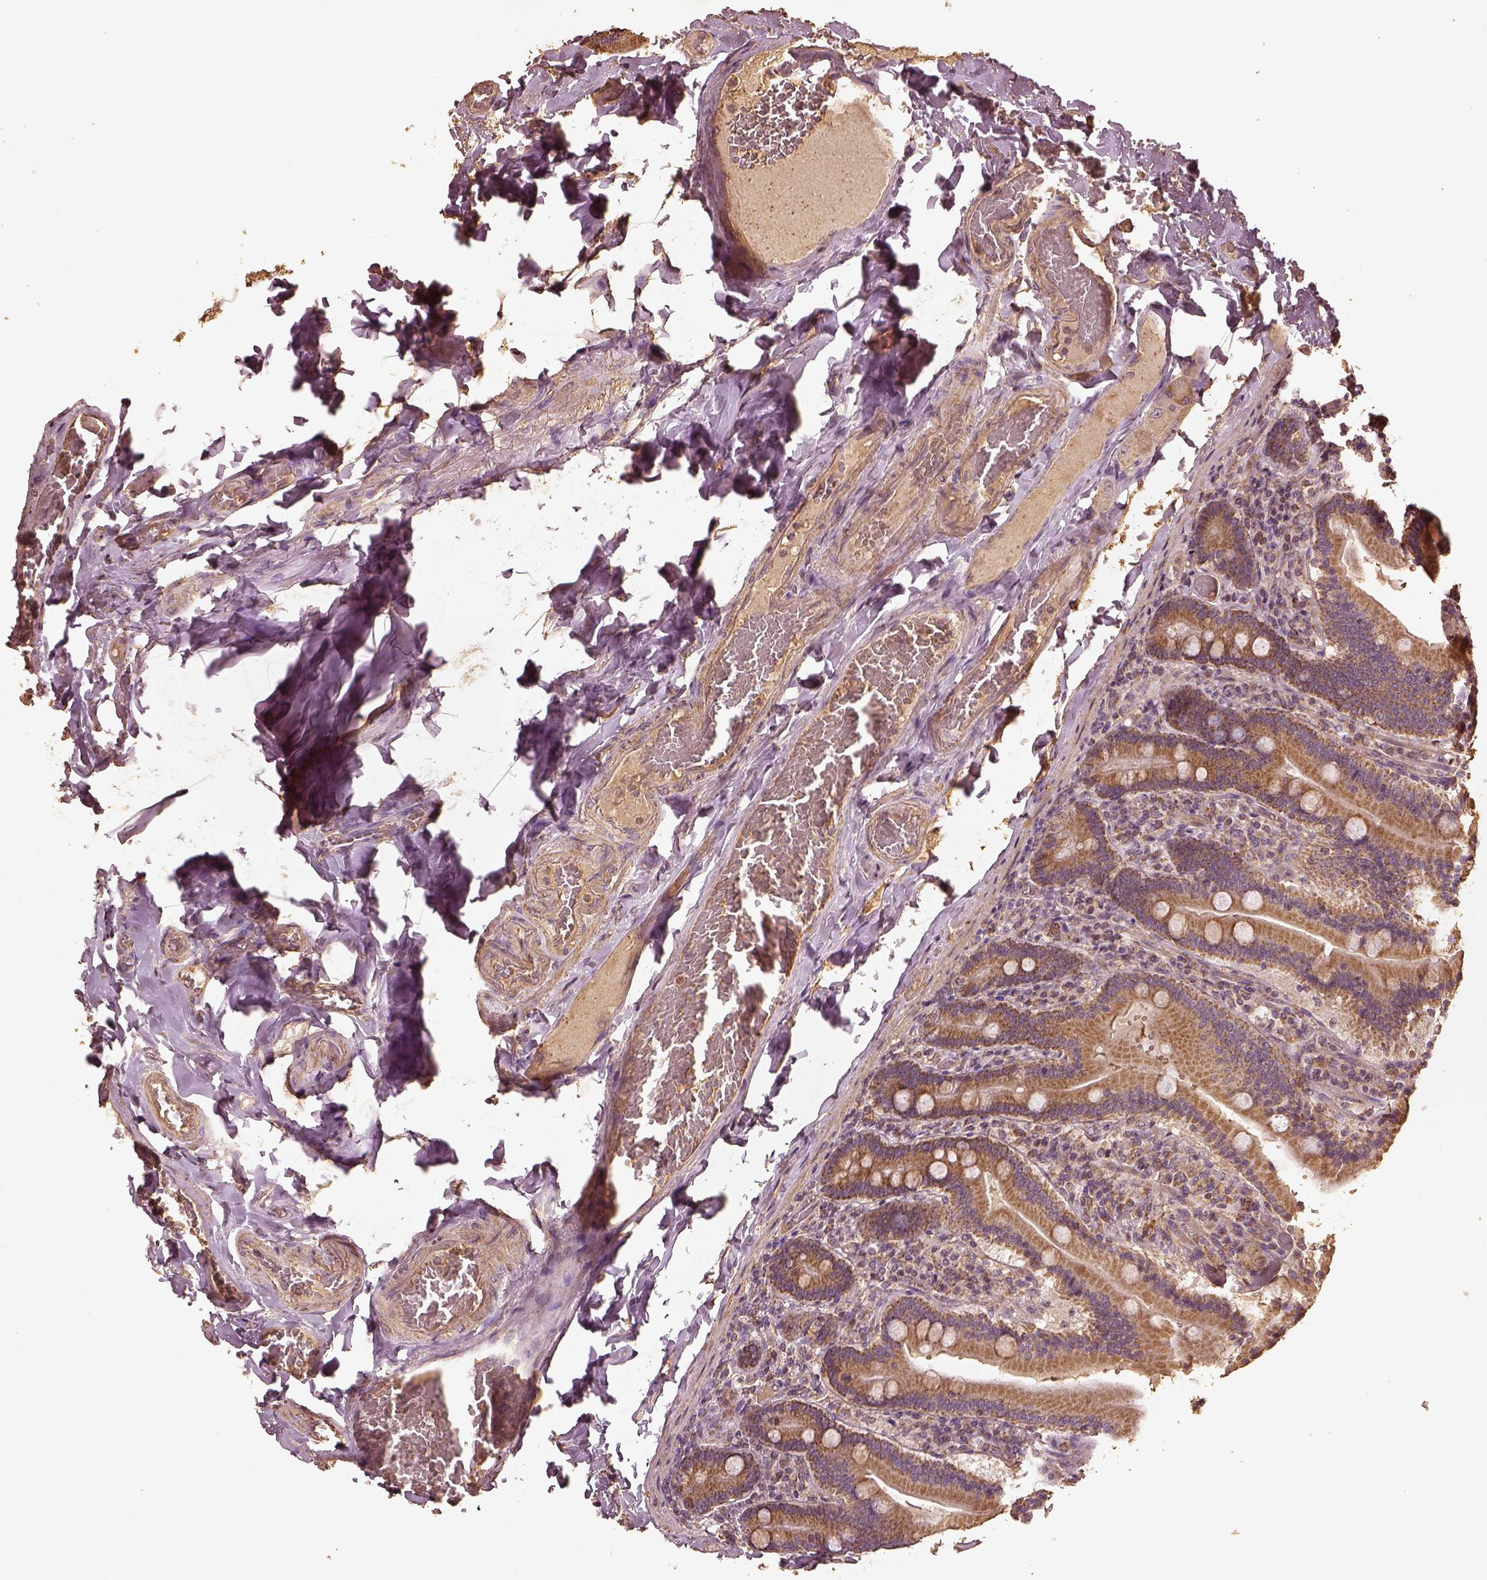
{"staining": {"intensity": "moderate", "quantity": ">75%", "location": "cytoplasmic/membranous"}, "tissue": "duodenum", "cell_type": "Glandular cells", "image_type": "normal", "snomed": [{"axis": "morphology", "description": "Normal tissue, NOS"}, {"axis": "topography", "description": "Duodenum"}], "caption": "Immunohistochemical staining of unremarkable duodenum displays medium levels of moderate cytoplasmic/membranous staining in about >75% of glandular cells. The staining is performed using DAB (3,3'-diaminobenzidine) brown chromogen to label protein expression. The nuclei are counter-stained blue using hematoxylin.", "gene": "PTGES2", "patient": {"sex": "female", "age": 62}}